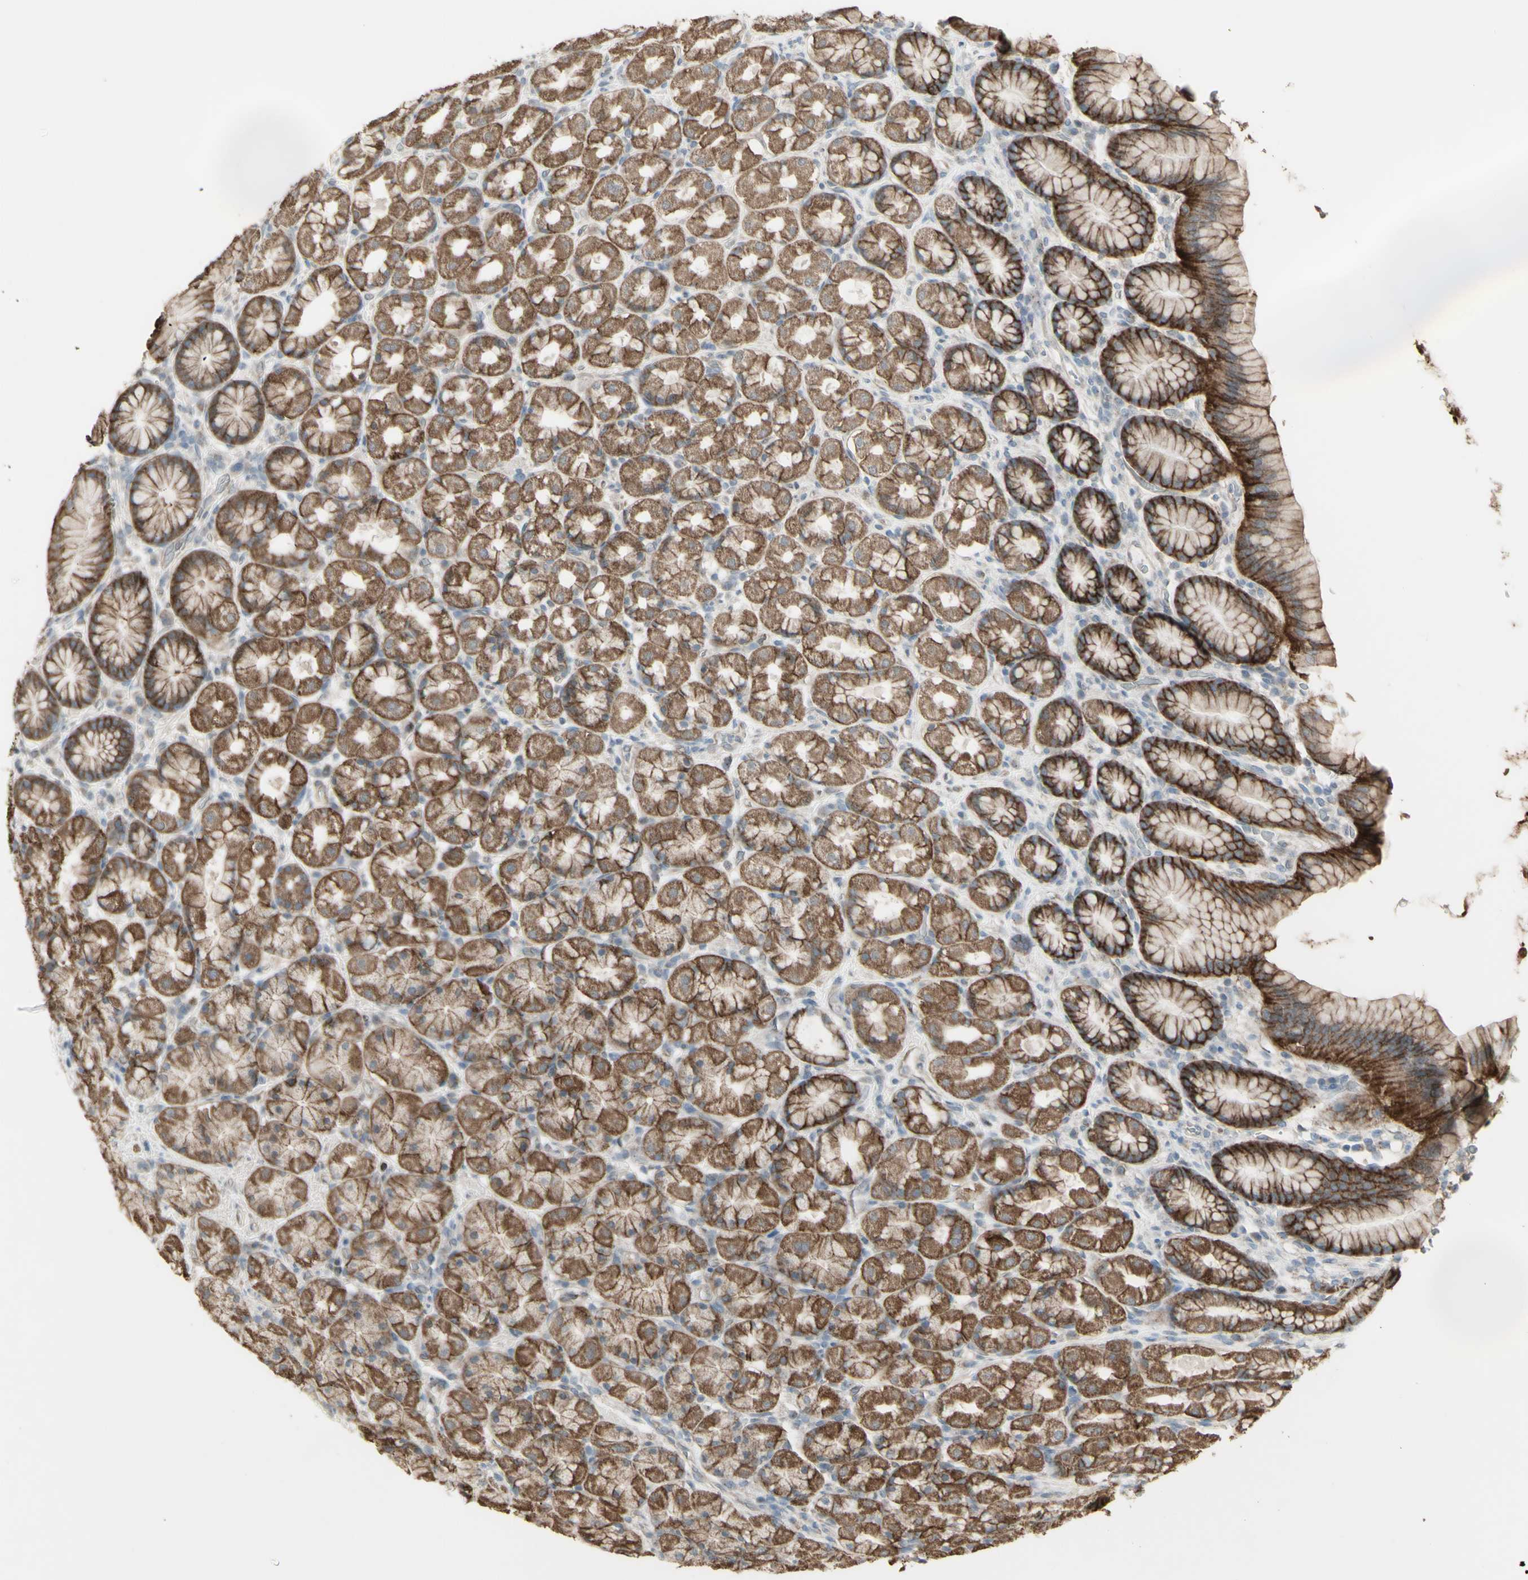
{"staining": {"intensity": "strong", "quantity": ">75%", "location": "cytoplasmic/membranous"}, "tissue": "stomach", "cell_type": "Glandular cells", "image_type": "normal", "snomed": [{"axis": "morphology", "description": "Normal tissue, NOS"}, {"axis": "topography", "description": "Stomach, upper"}], "caption": "Strong cytoplasmic/membranous protein staining is appreciated in approximately >75% of glandular cells in stomach. The staining was performed using DAB (3,3'-diaminobenzidine) to visualize the protein expression in brown, while the nuclei were stained in blue with hematoxylin (Magnification: 20x).", "gene": "ENSG00000285526", "patient": {"sex": "male", "age": 68}}